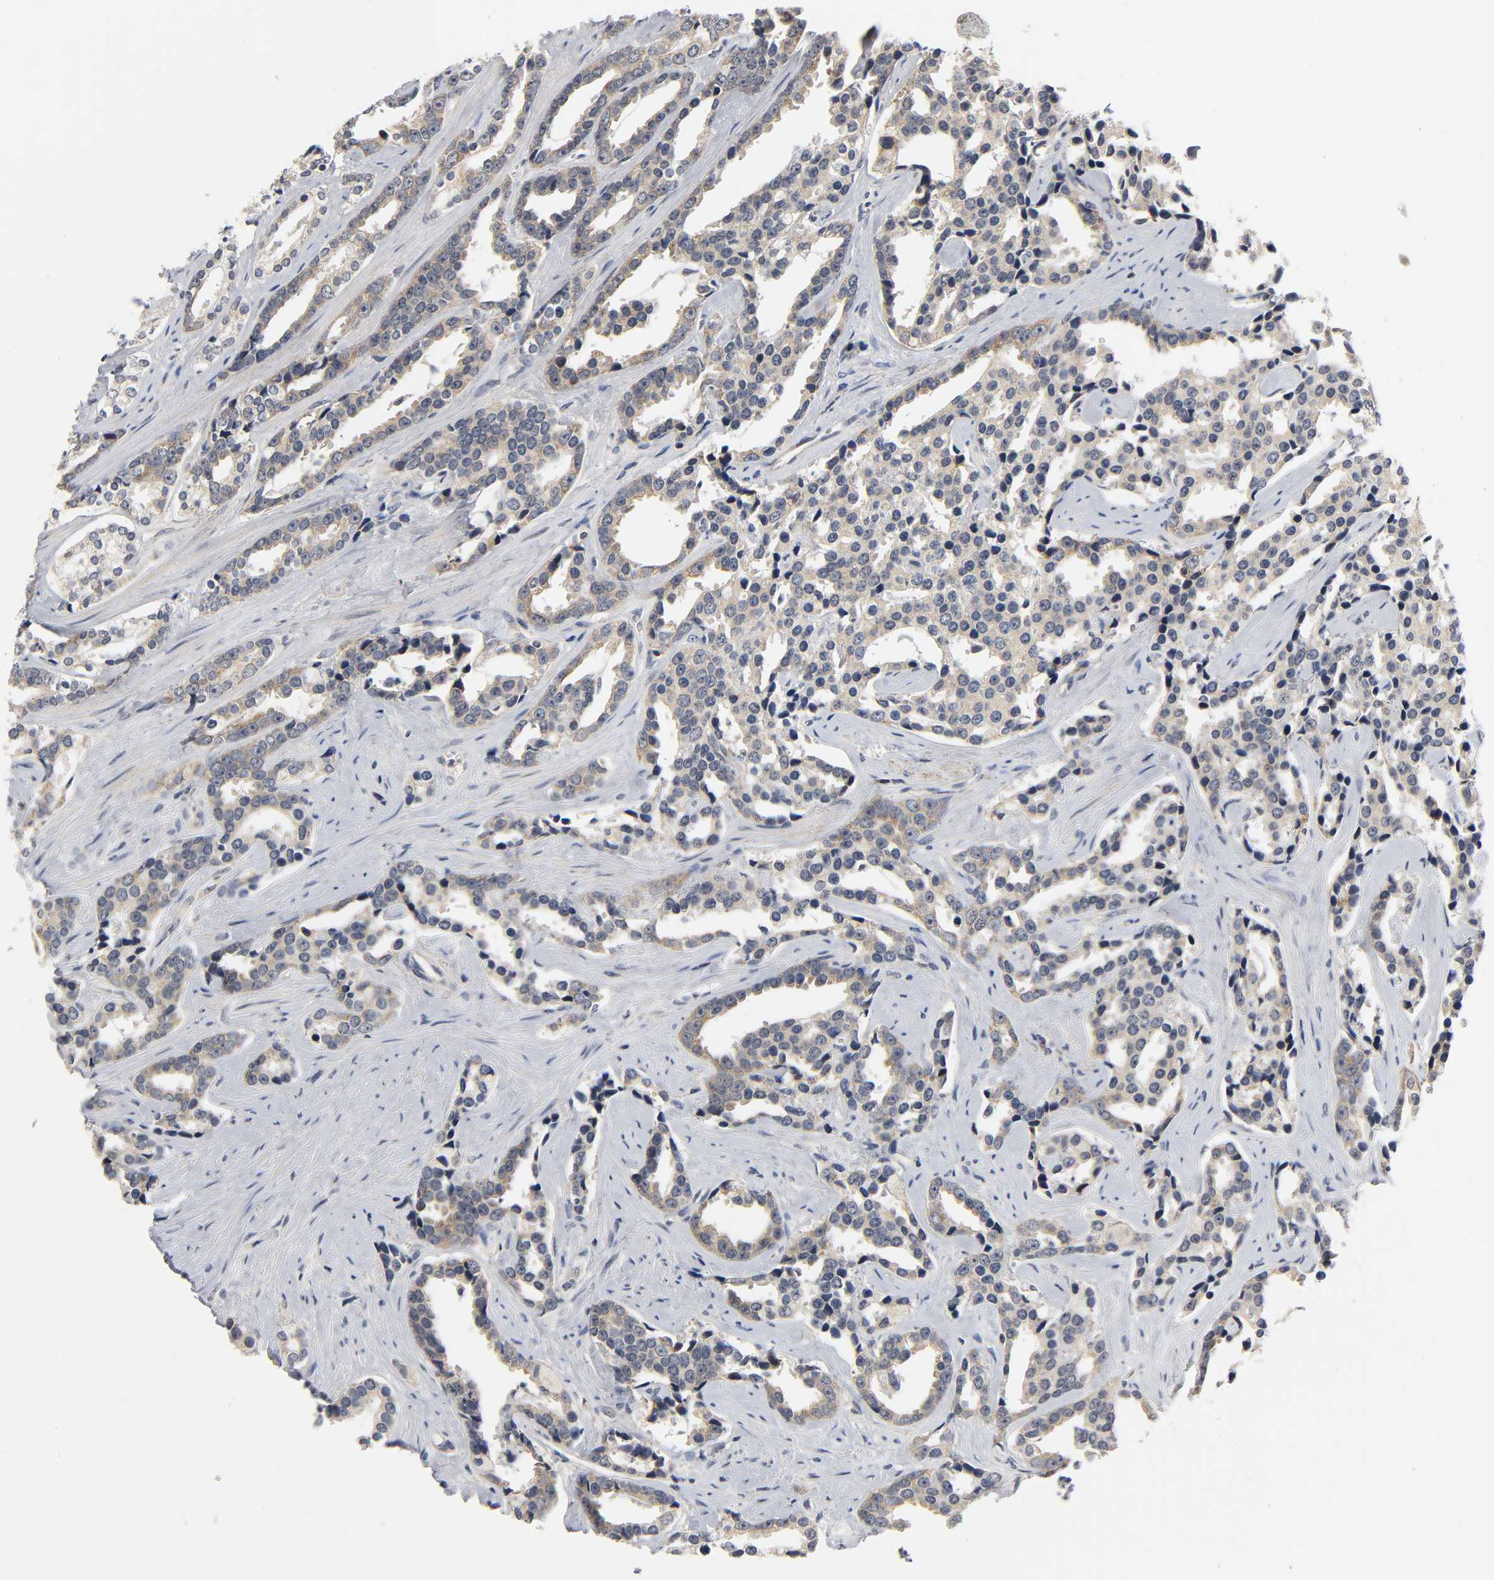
{"staining": {"intensity": "weak", "quantity": ">75%", "location": "cytoplasmic/membranous"}, "tissue": "prostate cancer", "cell_type": "Tumor cells", "image_type": "cancer", "snomed": [{"axis": "morphology", "description": "Adenocarcinoma, High grade"}, {"axis": "topography", "description": "Prostate"}], "caption": "DAB immunohistochemical staining of human prostate cancer shows weak cytoplasmic/membranous protein staining in about >75% of tumor cells. (brown staining indicates protein expression, while blue staining denotes nuclei).", "gene": "NRP1", "patient": {"sex": "male", "age": 67}}